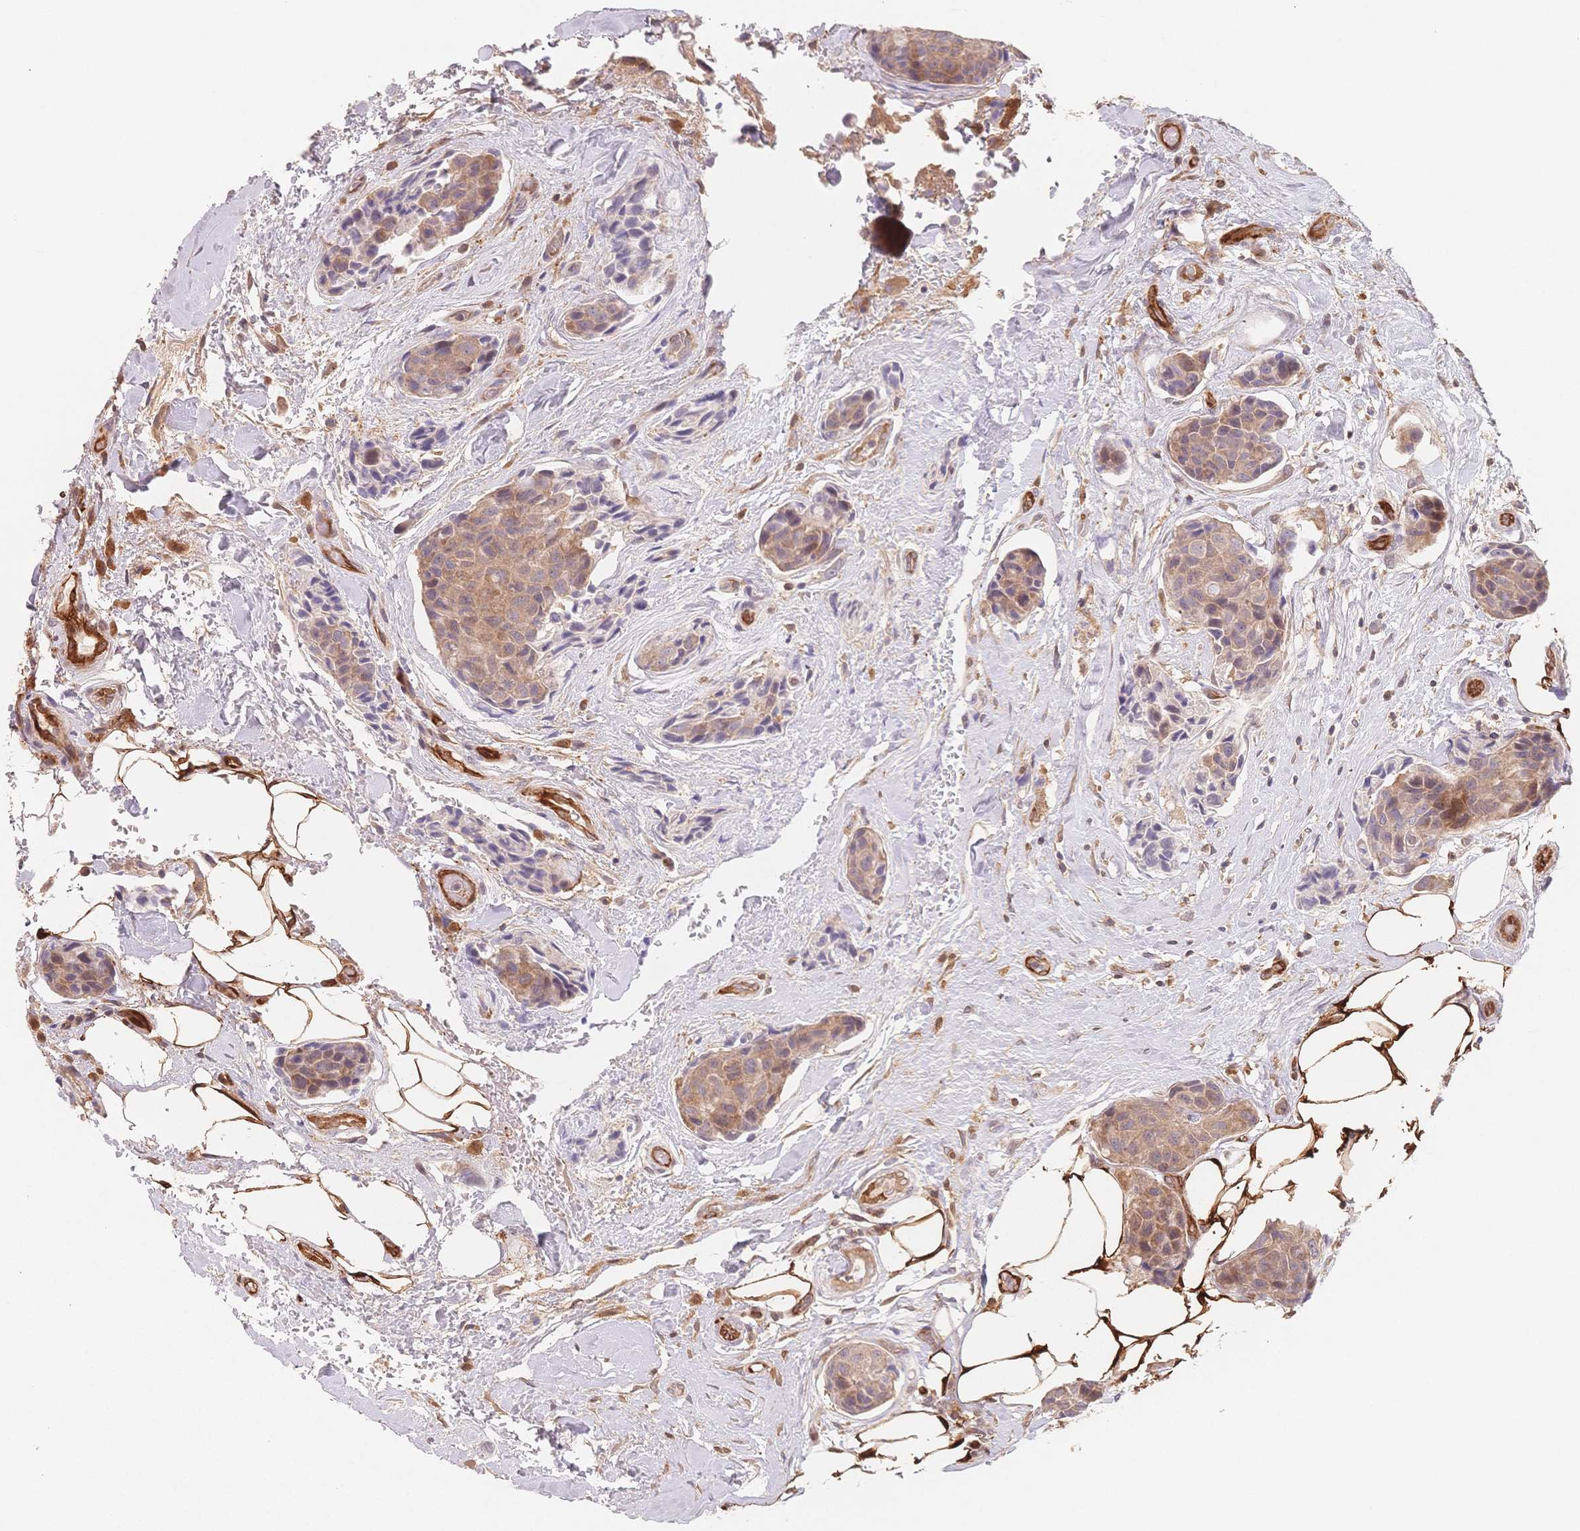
{"staining": {"intensity": "weak", "quantity": ">75%", "location": "cytoplasmic/membranous"}, "tissue": "breast cancer", "cell_type": "Tumor cells", "image_type": "cancer", "snomed": [{"axis": "morphology", "description": "Duct carcinoma"}, {"axis": "topography", "description": "Breast"}, {"axis": "topography", "description": "Lymph node"}], "caption": "Breast cancer (intraductal carcinoma) tissue shows weak cytoplasmic/membranous expression in approximately >75% of tumor cells, visualized by immunohistochemistry.", "gene": "C12orf75", "patient": {"sex": "female", "age": 80}}